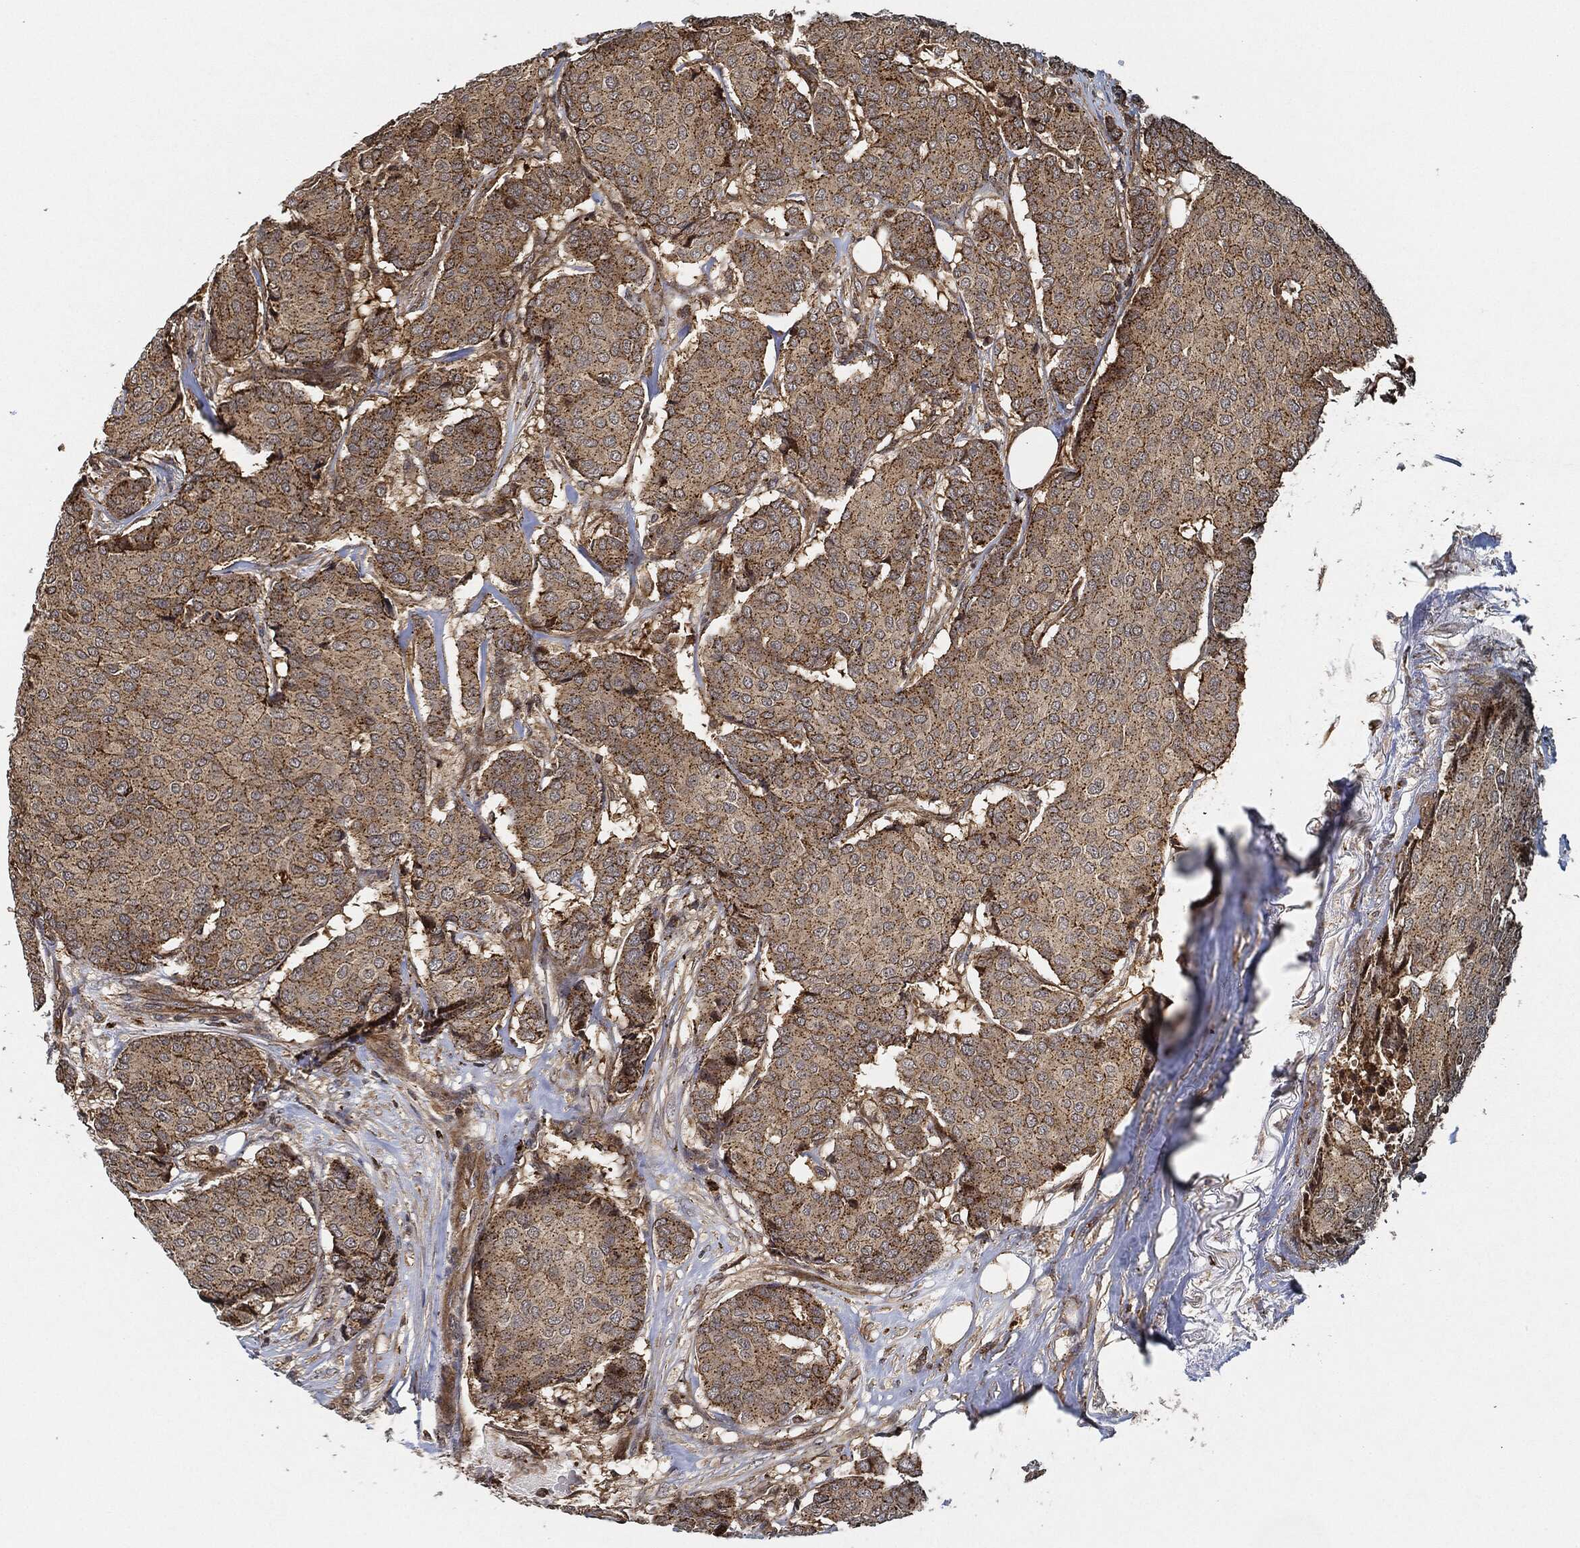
{"staining": {"intensity": "moderate", "quantity": ">75%", "location": "cytoplasmic/membranous"}, "tissue": "breast cancer", "cell_type": "Tumor cells", "image_type": "cancer", "snomed": [{"axis": "morphology", "description": "Duct carcinoma"}, {"axis": "topography", "description": "Breast"}], "caption": "A photomicrograph of breast cancer (invasive ductal carcinoma) stained for a protein shows moderate cytoplasmic/membranous brown staining in tumor cells. (DAB = brown stain, brightfield microscopy at high magnification).", "gene": "MAP3K3", "patient": {"sex": "female", "age": 75}}